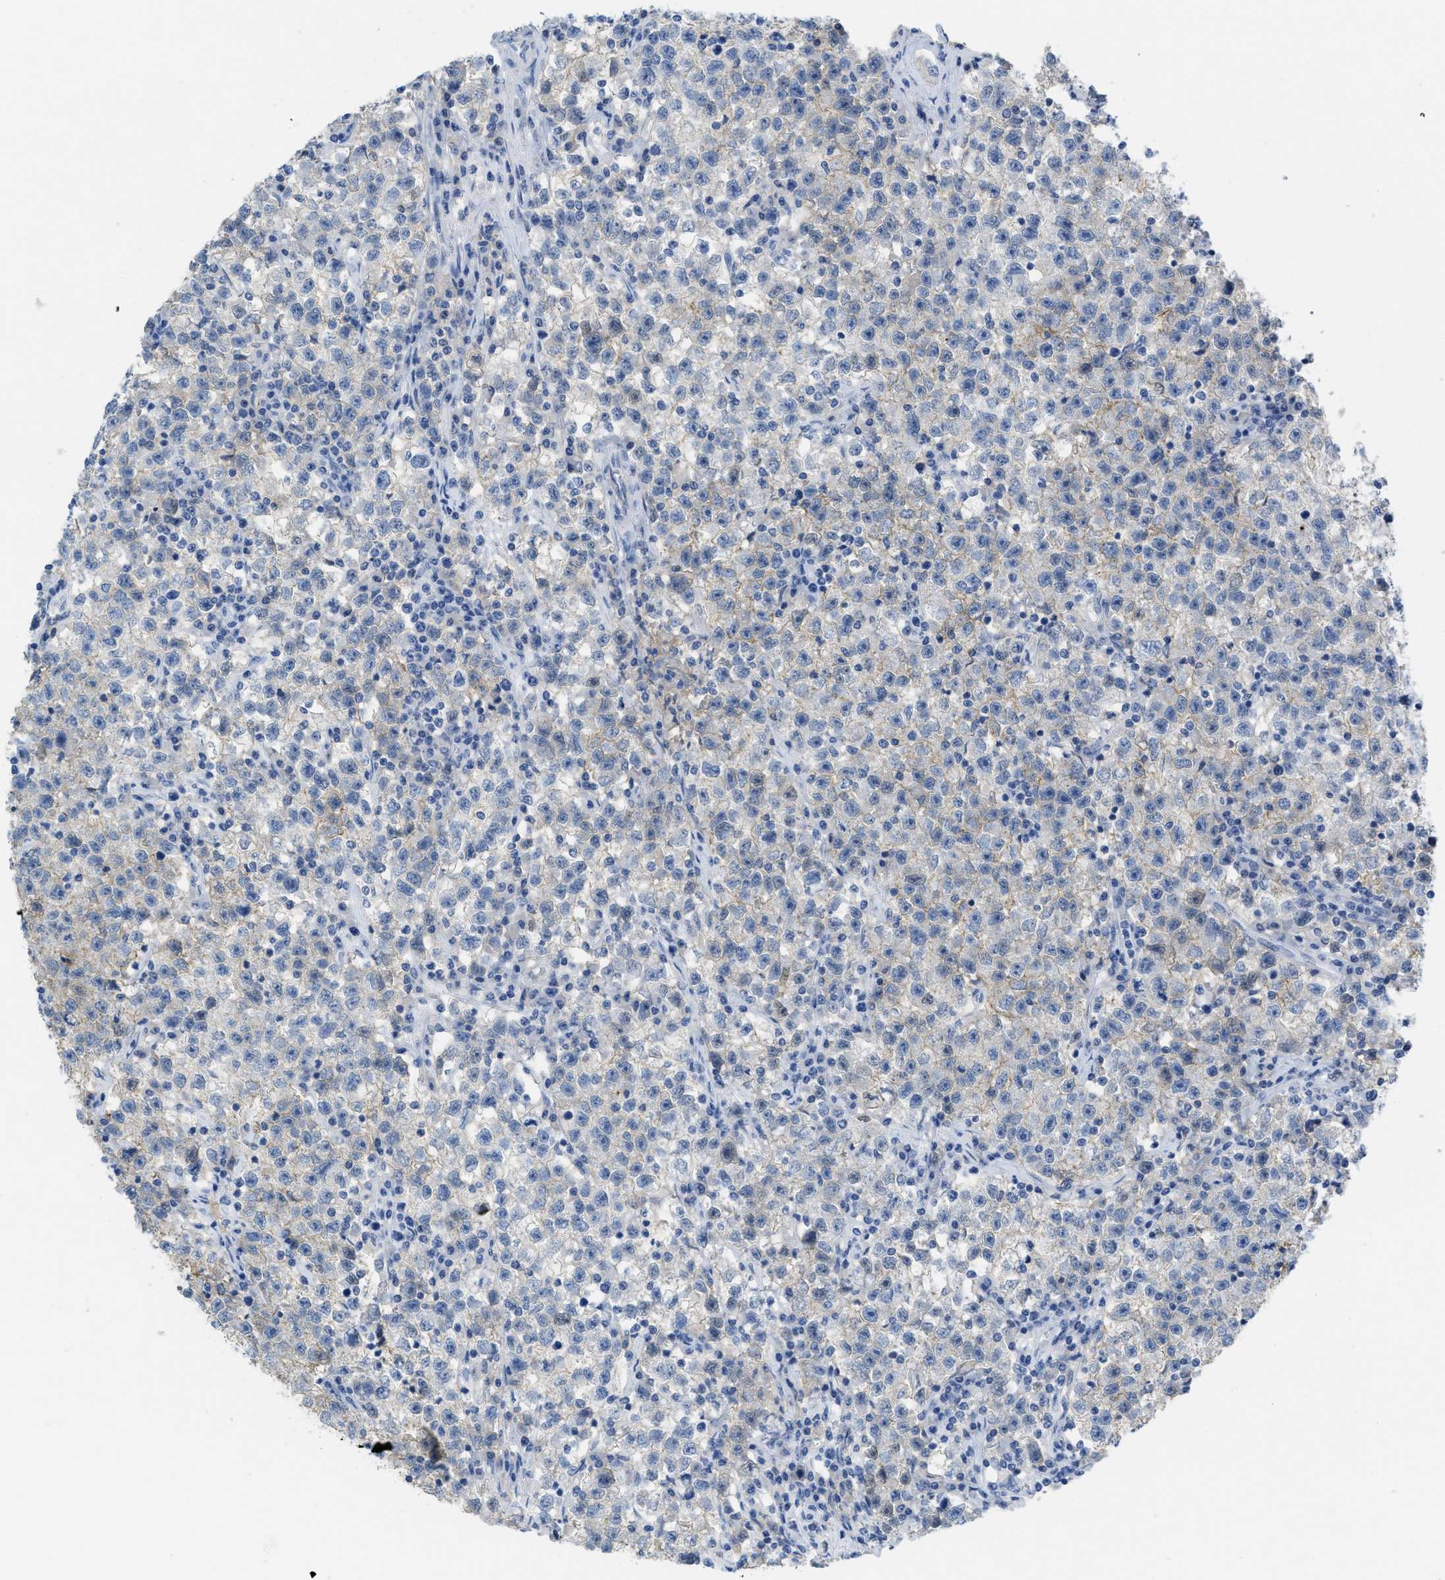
{"staining": {"intensity": "moderate", "quantity": "<25%", "location": "cytoplasmic/membranous"}, "tissue": "testis cancer", "cell_type": "Tumor cells", "image_type": "cancer", "snomed": [{"axis": "morphology", "description": "Seminoma, NOS"}, {"axis": "topography", "description": "Testis"}], "caption": "The image shows a brown stain indicating the presence of a protein in the cytoplasmic/membranous of tumor cells in seminoma (testis). Using DAB (brown) and hematoxylin (blue) stains, captured at high magnification using brightfield microscopy.", "gene": "CNNM4", "patient": {"sex": "male", "age": 22}}